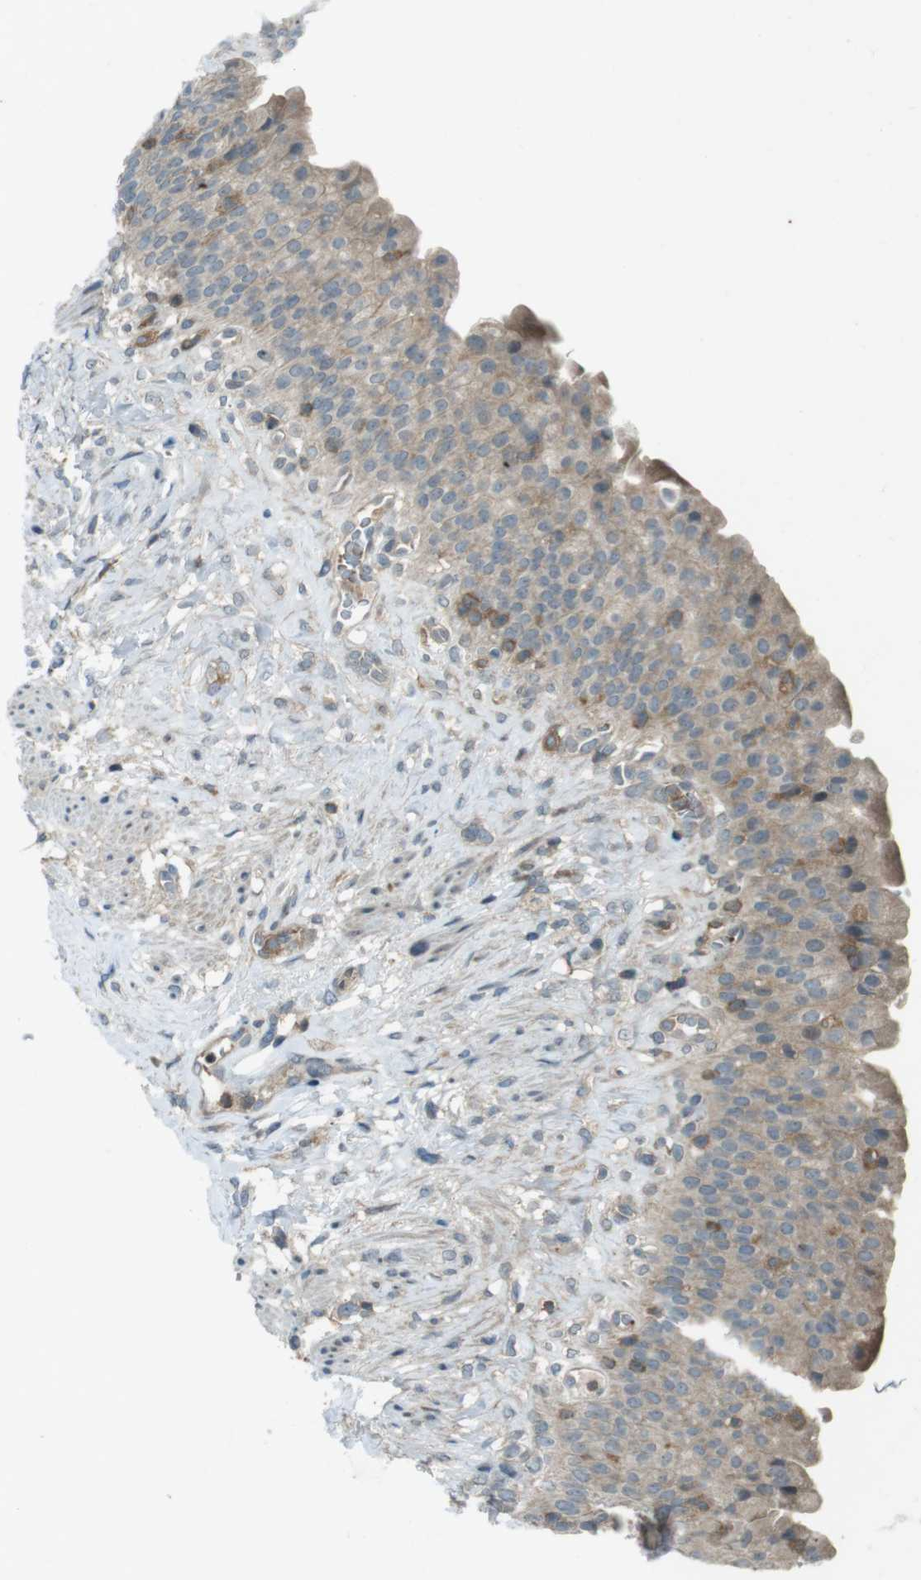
{"staining": {"intensity": "weak", "quantity": ">75%", "location": "cytoplasmic/membranous"}, "tissue": "urinary bladder", "cell_type": "Urothelial cells", "image_type": "normal", "snomed": [{"axis": "morphology", "description": "Normal tissue, NOS"}, {"axis": "topography", "description": "Urinary bladder"}], "caption": "Urinary bladder stained with immunohistochemistry (IHC) reveals weak cytoplasmic/membranous expression in approximately >75% of urothelial cells. (brown staining indicates protein expression, while blue staining denotes nuclei).", "gene": "ZYX", "patient": {"sex": "female", "age": 79}}